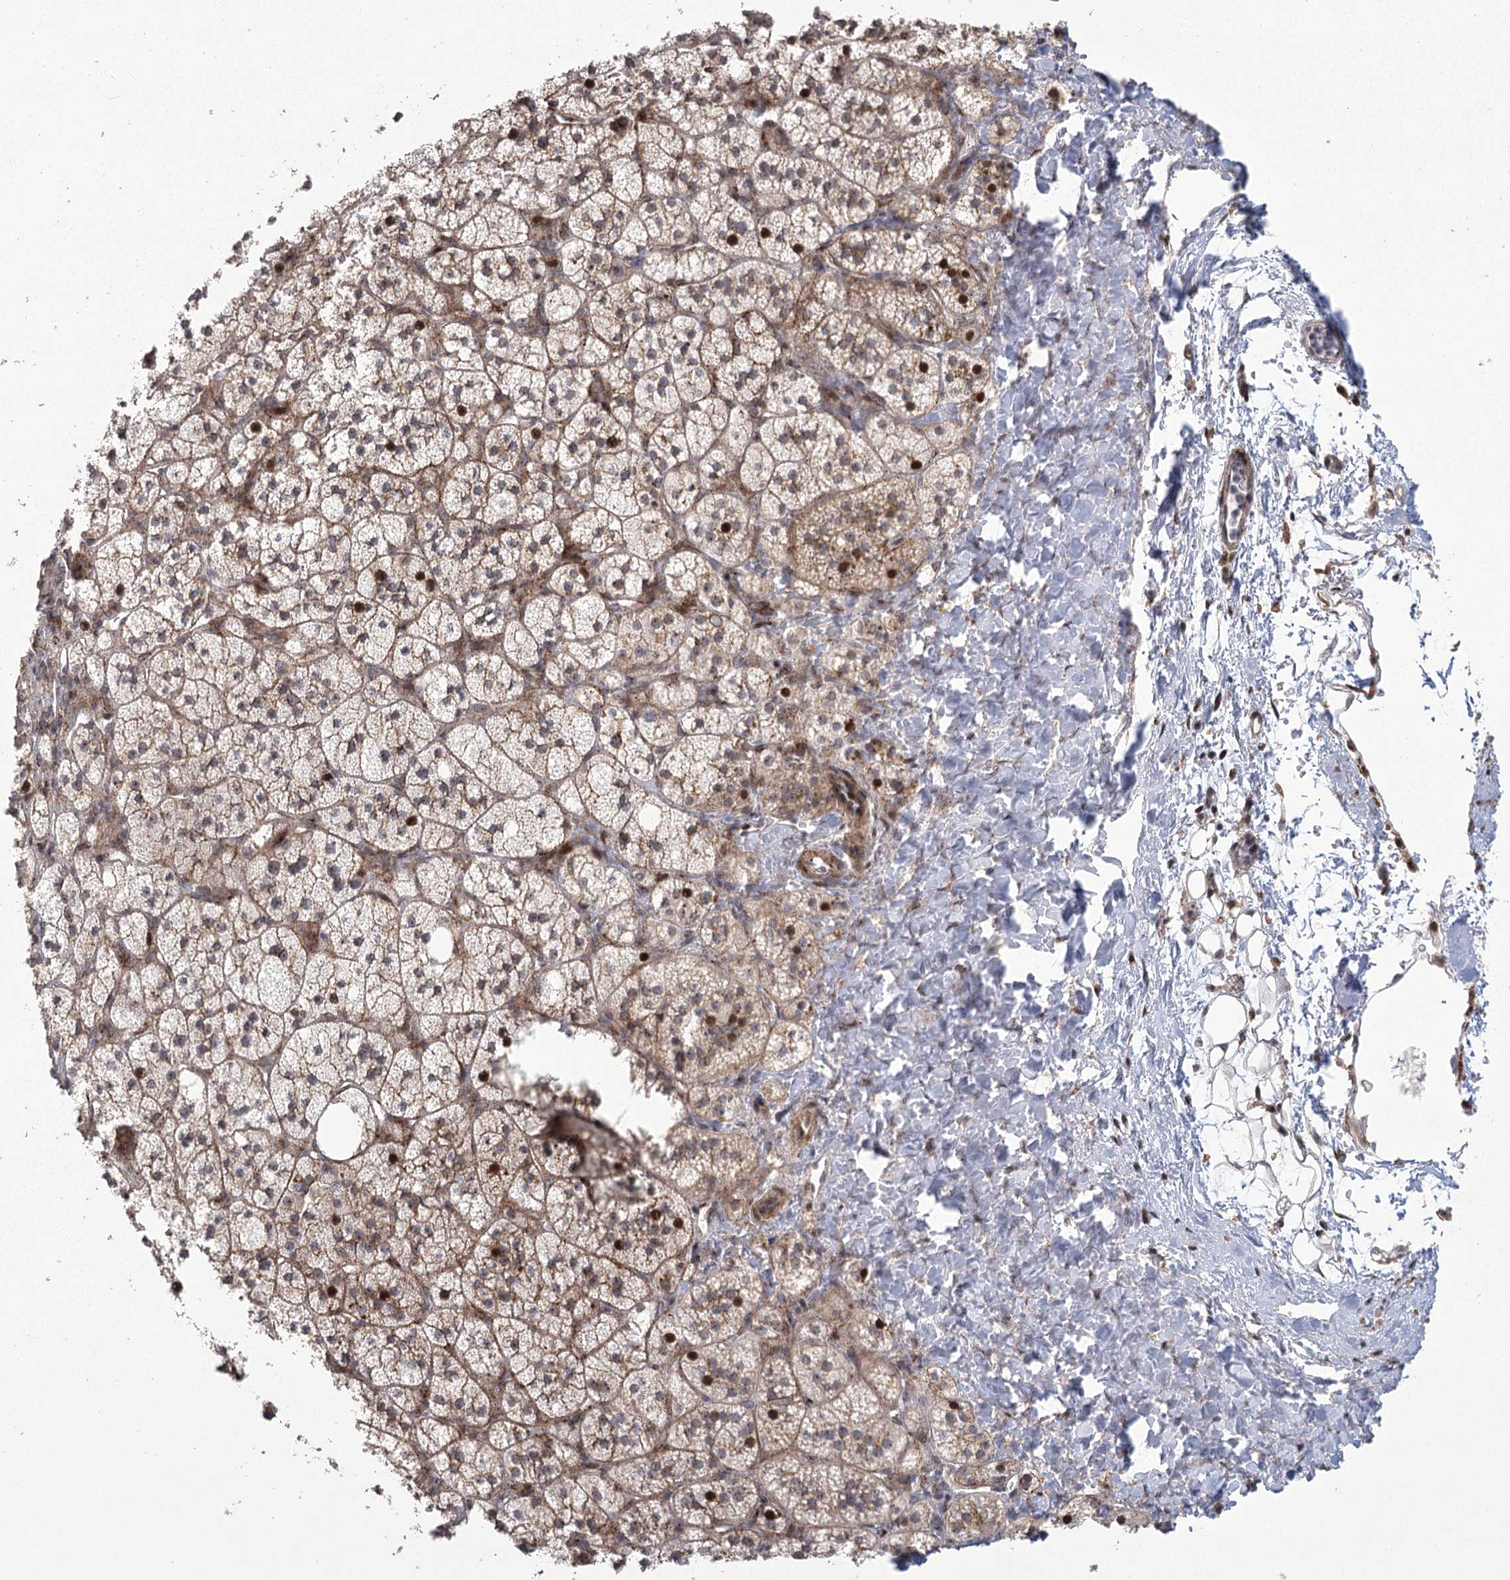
{"staining": {"intensity": "strong", "quantity": "25%-75%", "location": "cytoplasmic/membranous,nuclear"}, "tissue": "adrenal gland", "cell_type": "Glandular cells", "image_type": "normal", "snomed": [{"axis": "morphology", "description": "Normal tissue, NOS"}, {"axis": "topography", "description": "Adrenal gland"}], "caption": "Protein analysis of unremarkable adrenal gland shows strong cytoplasmic/membranous,nuclear expression in approximately 25%-75% of glandular cells.", "gene": "PARM1", "patient": {"sex": "male", "age": 61}}